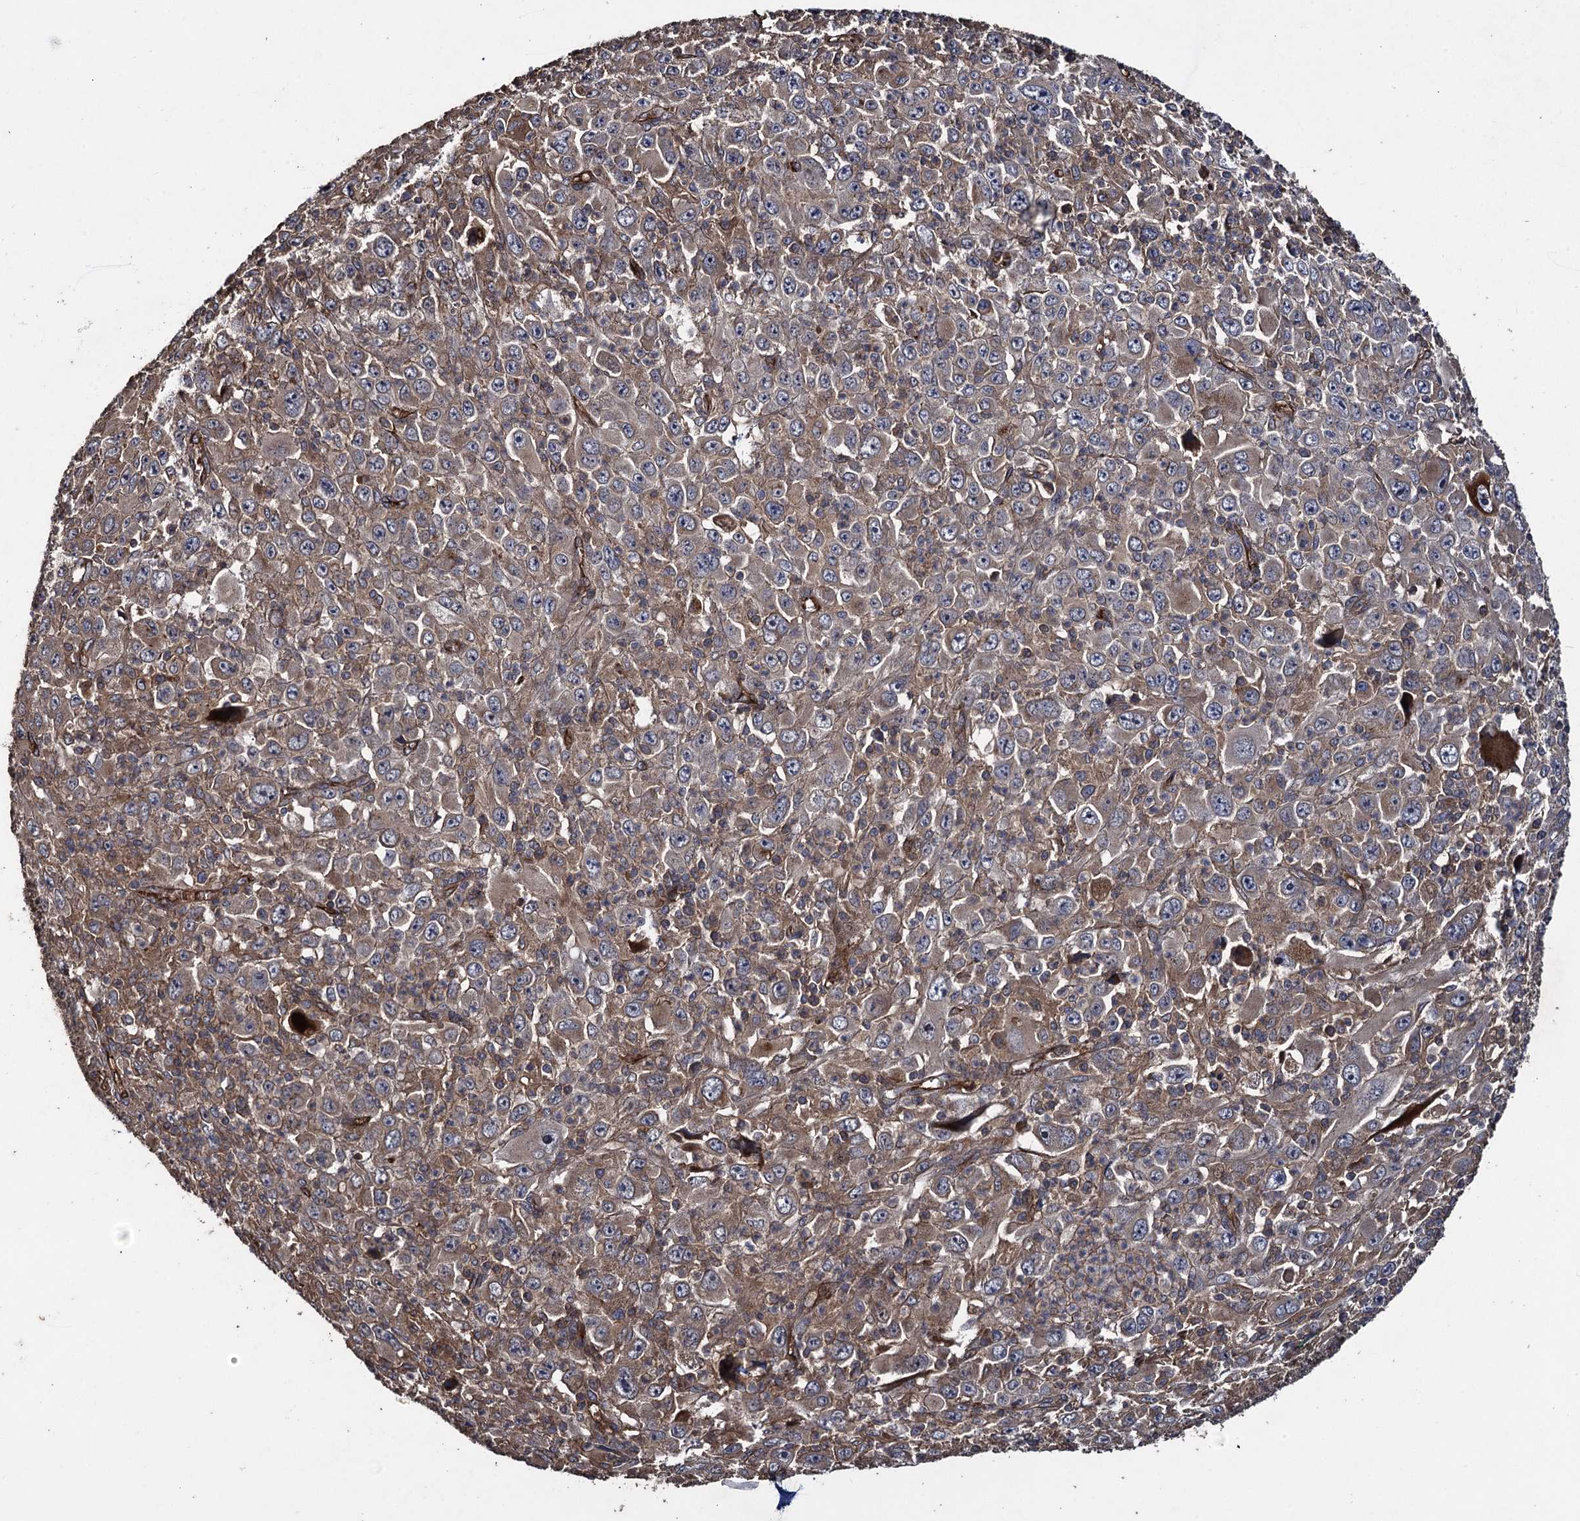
{"staining": {"intensity": "weak", "quantity": ">75%", "location": "cytoplasmic/membranous"}, "tissue": "melanoma", "cell_type": "Tumor cells", "image_type": "cancer", "snomed": [{"axis": "morphology", "description": "Malignant melanoma, Metastatic site"}, {"axis": "topography", "description": "Skin"}], "caption": "This micrograph displays immunohistochemistry staining of malignant melanoma (metastatic site), with low weak cytoplasmic/membranous staining in about >75% of tumor cells.", "gene": "TXNDC11", "patient": {"sex": "female", "age": 56}}